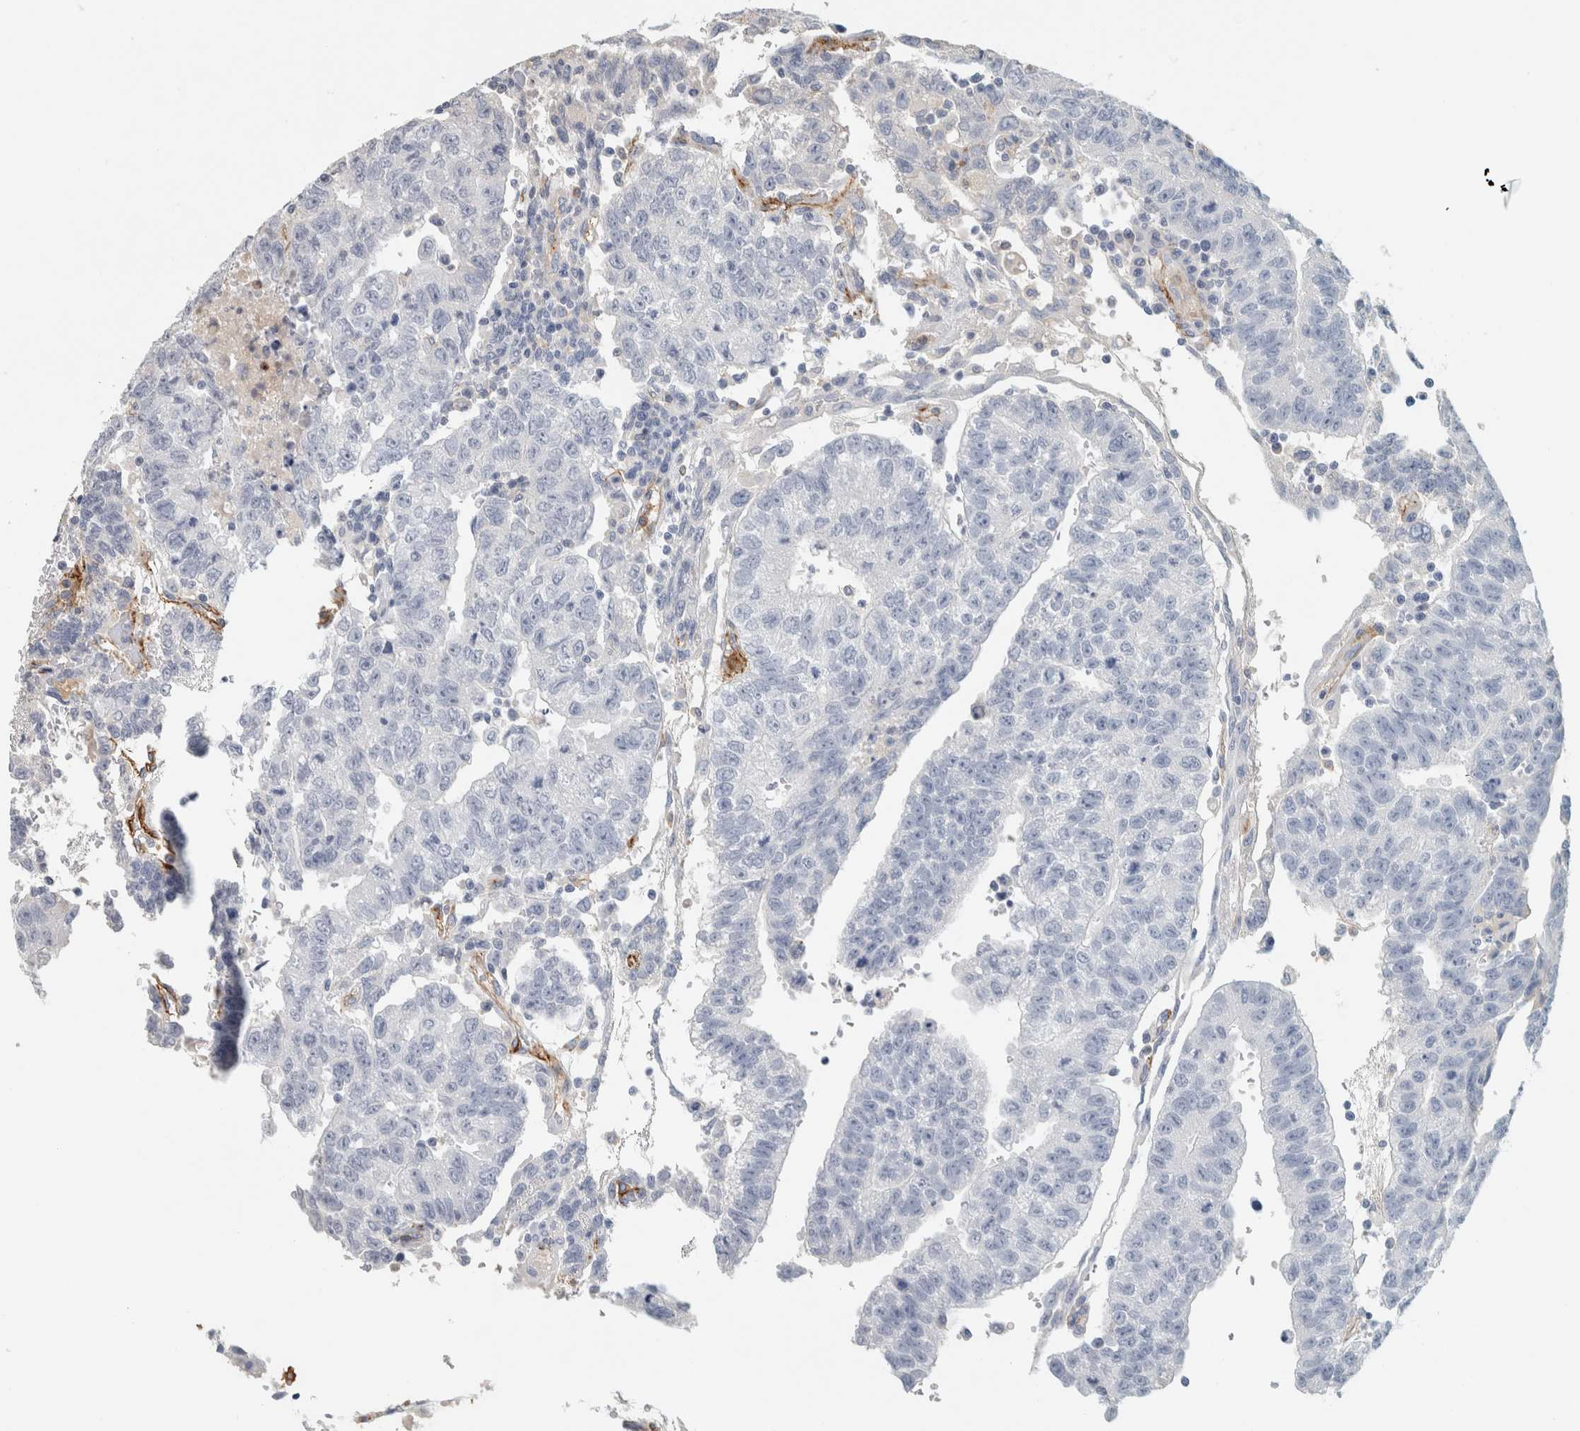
{"staining": {"intensity": "negative", "quantity": "none", "location": "none"}, "tissue": "testis cancer", "cell_type": "Tumor cells", "image_type": "cancer", "snomed": [{"axis": "morphology", "description": "Seminoma, NOS"}, {"axis": "morphology", "description": "Carcinoma, Embryonal, NOS"}, {"axis": "topography", "description": "Testis"}], "caption": "This micrograph is of testis seminoma stained with immunohistochemistry (IHC) to label a protein in brown with the nuclei are counter-stained blue. There is no expression in tumor cells.", "gene": "CD36", "patient": {"sex": "male", "age": 52}}